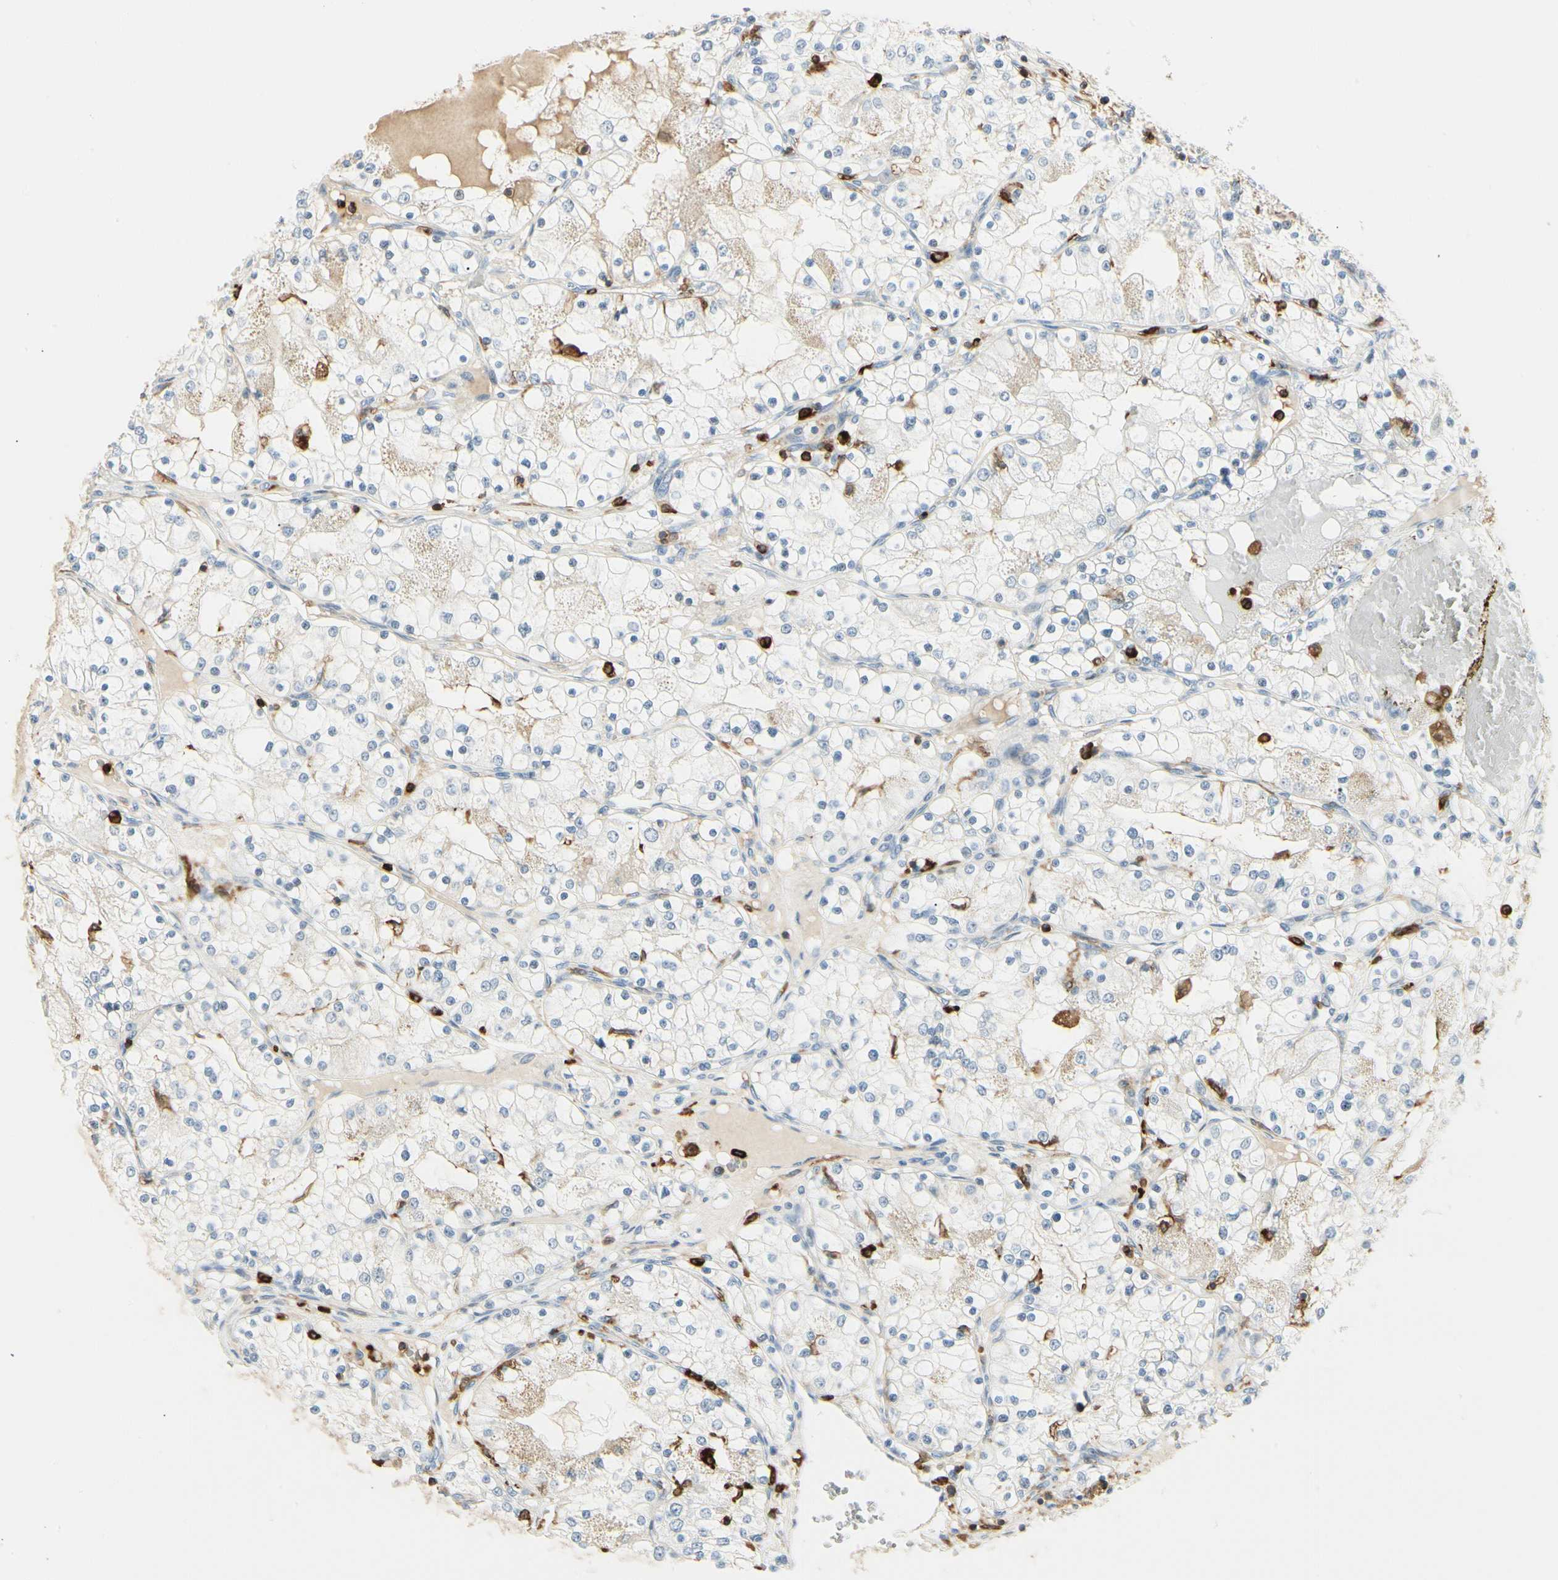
{"staining": {"intensity": "negative", "quantity": "none", "location": "none"}, "tissue": "renal cancer", "cell_type": "Tumor cells", "image_type": "cancer", "snomed": [{"axis": "morphology", "description": "Adenocarcinoma, NOS"}, {"axis": "topography", "description": "Kidney"}], "caption": "Human renal cancer stained for a protein using immunohistochemistry (IHC) exhibits no staining in tumor cells.", "gene": "ITGB2", "patient": {"sex": "male", "age": 68}}